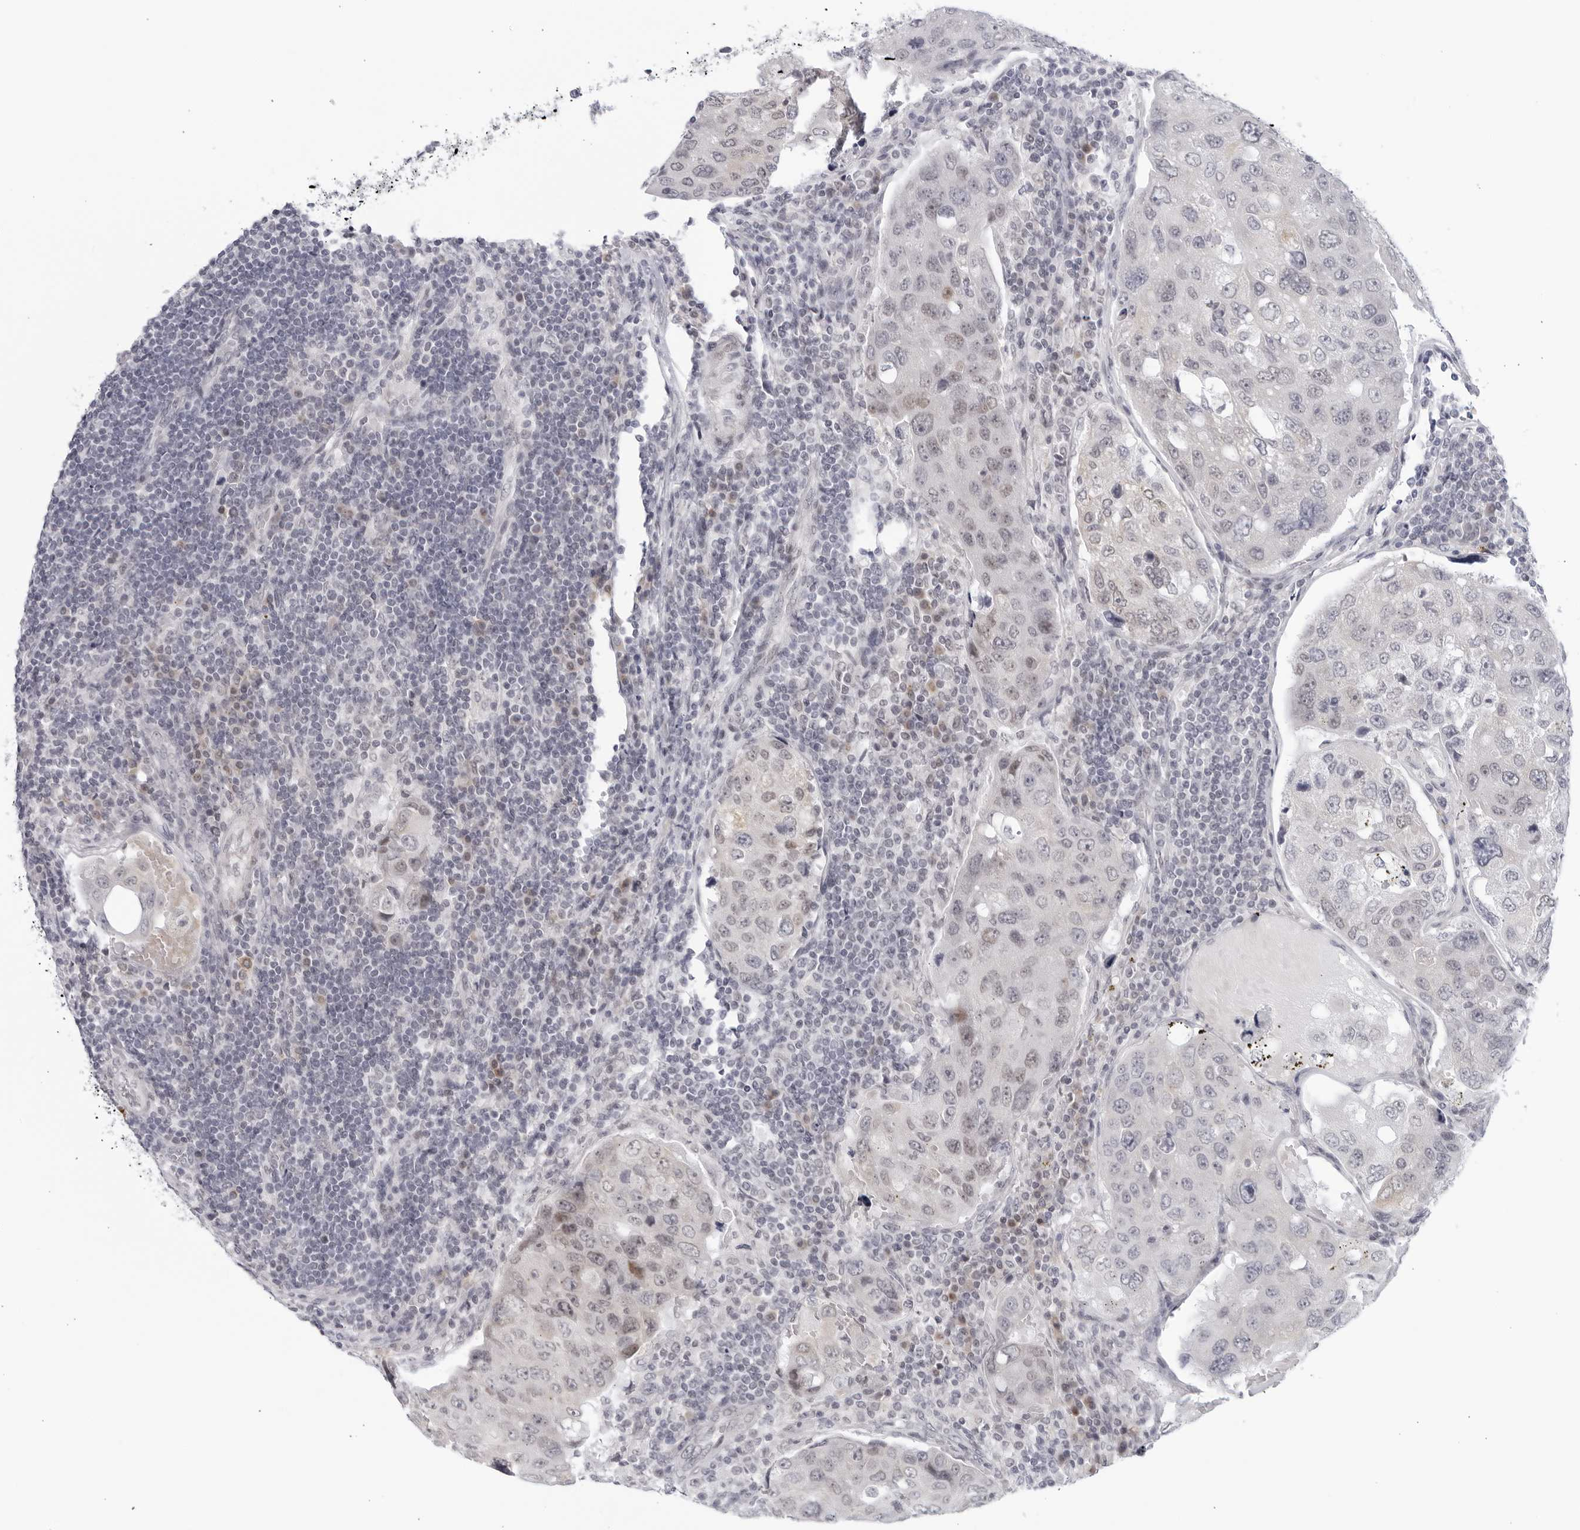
{"staining": {"intensity": "negative", "quantity": "none", "location": "none"}, "tissue": "urothelial cancer", "cell_type": "Tumor cells", "image_type": "cancer", "snomed": [{"axis": "morphology", "description": "Urothelial carcinoma, High grade"}, {"axis": "topography", "description": "Lymph node"}, {"axis": "topography", "description": "Urinary bladder"}], "caption": "The immunohistochemistry (IHC) micrograph has no significant positivity in tumor cells of high-grade urothelial carcinoma tissue.", "gene": "WDTC1", "patient": {"sex": "male", "age": 51}}